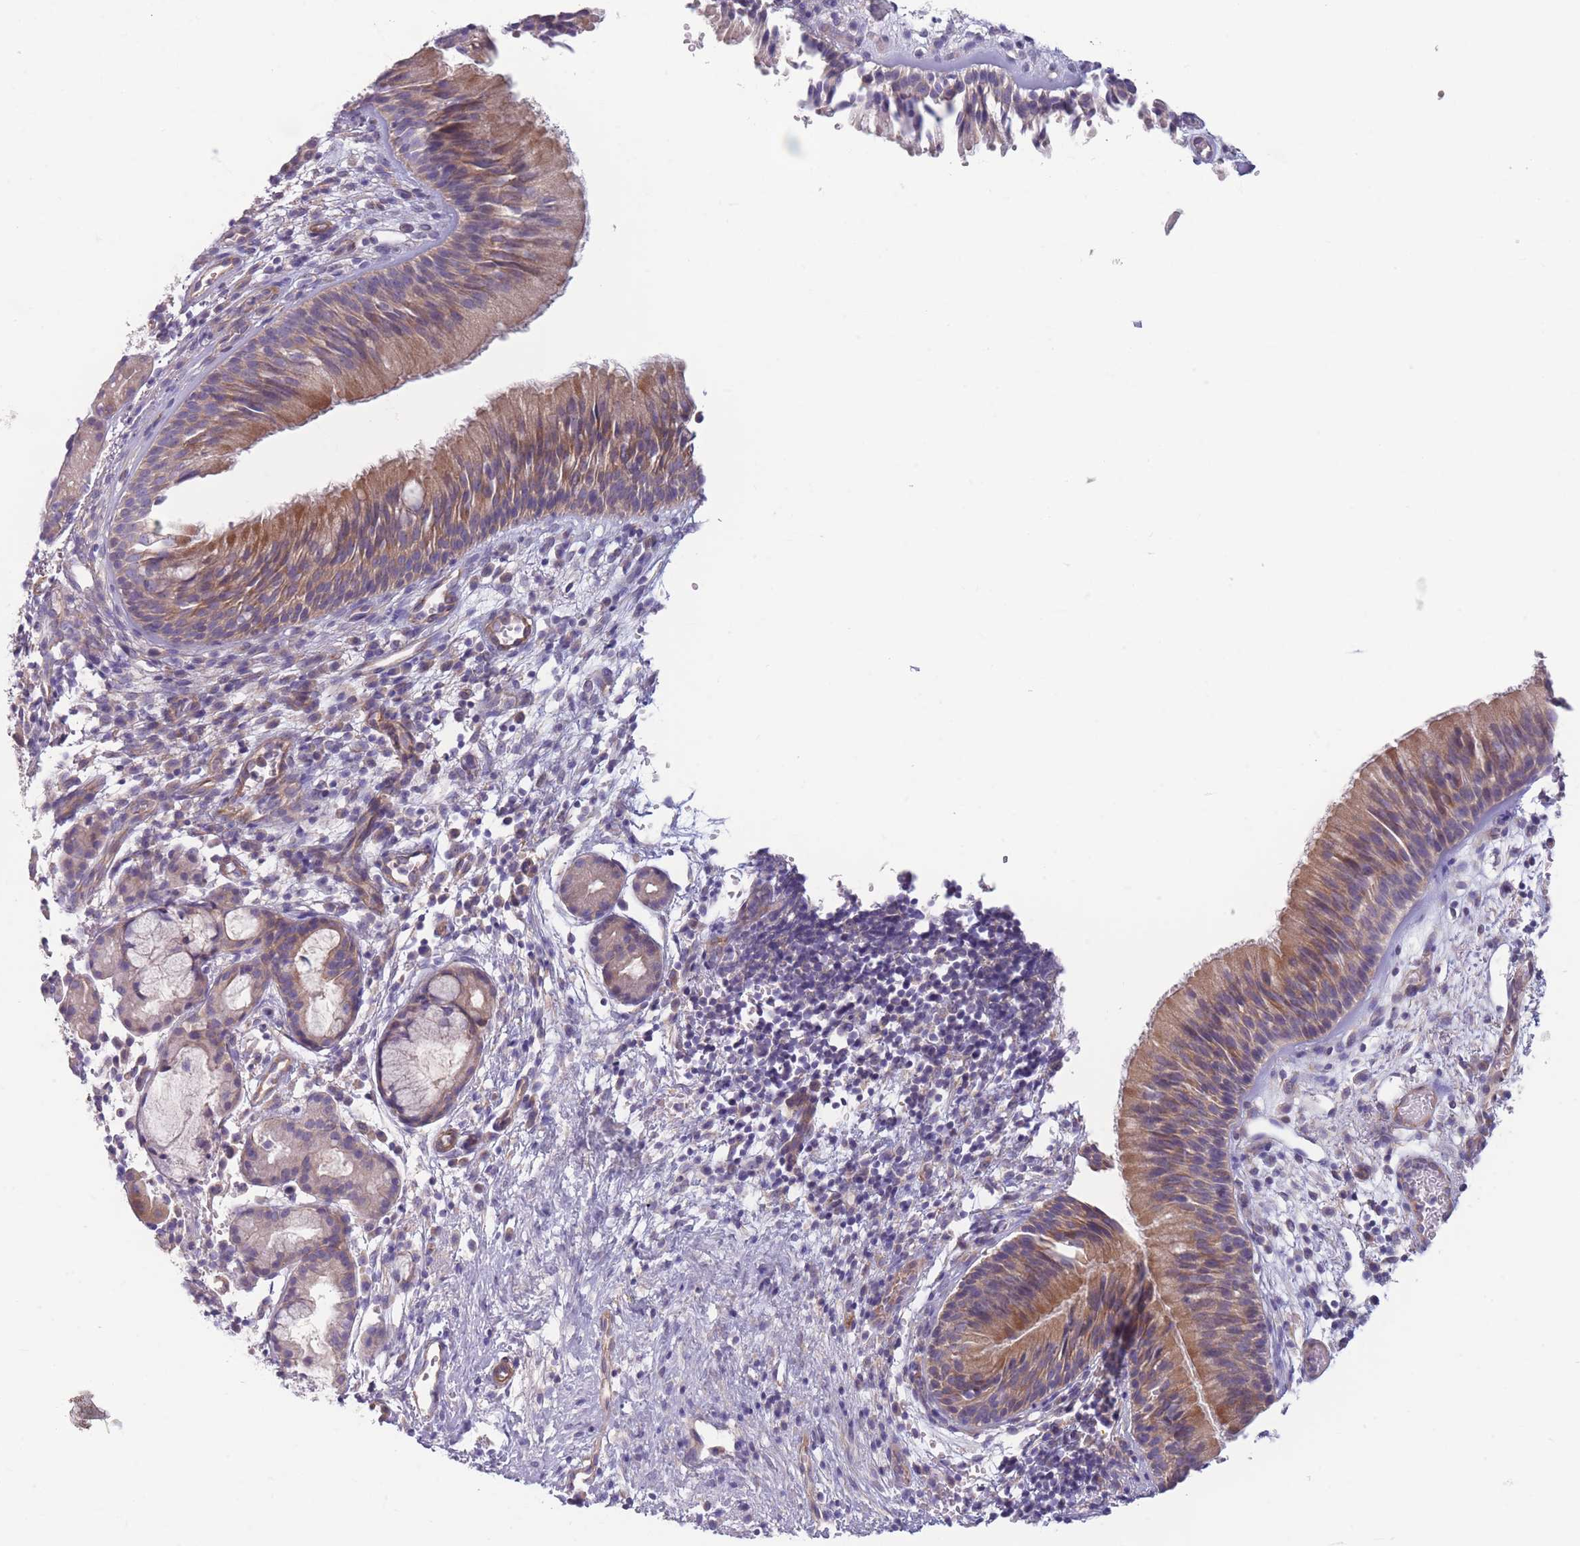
{"staining": {"intensity": "moderate", "quantity": ">75%", "location": "cytoplasmic/membranous"}, "tissue": "nasopharynx", "cell_type": "Respiratory epithelial cells", "image_type": "normal", "snomed": [{"axis": "morphology", "description": "Normal tissue, NOS"}, {"axis": "topography", "description": "Nasopharynx"}], "caption": "IHC staining of benign nasopharynx, which reveals medium levels of moderate cytoplasmic/membranous positivity in approximately >75% of respiratory epithelial cells indicating moderate cytoplasmic/membranous protein positivity. The staining was performed using DAB (brown) for protein detection and nuclei were counterstained in hematoxylin (blue).", "gene": "PNPLA5", "patient": {"sex": "male", "age": 65}}